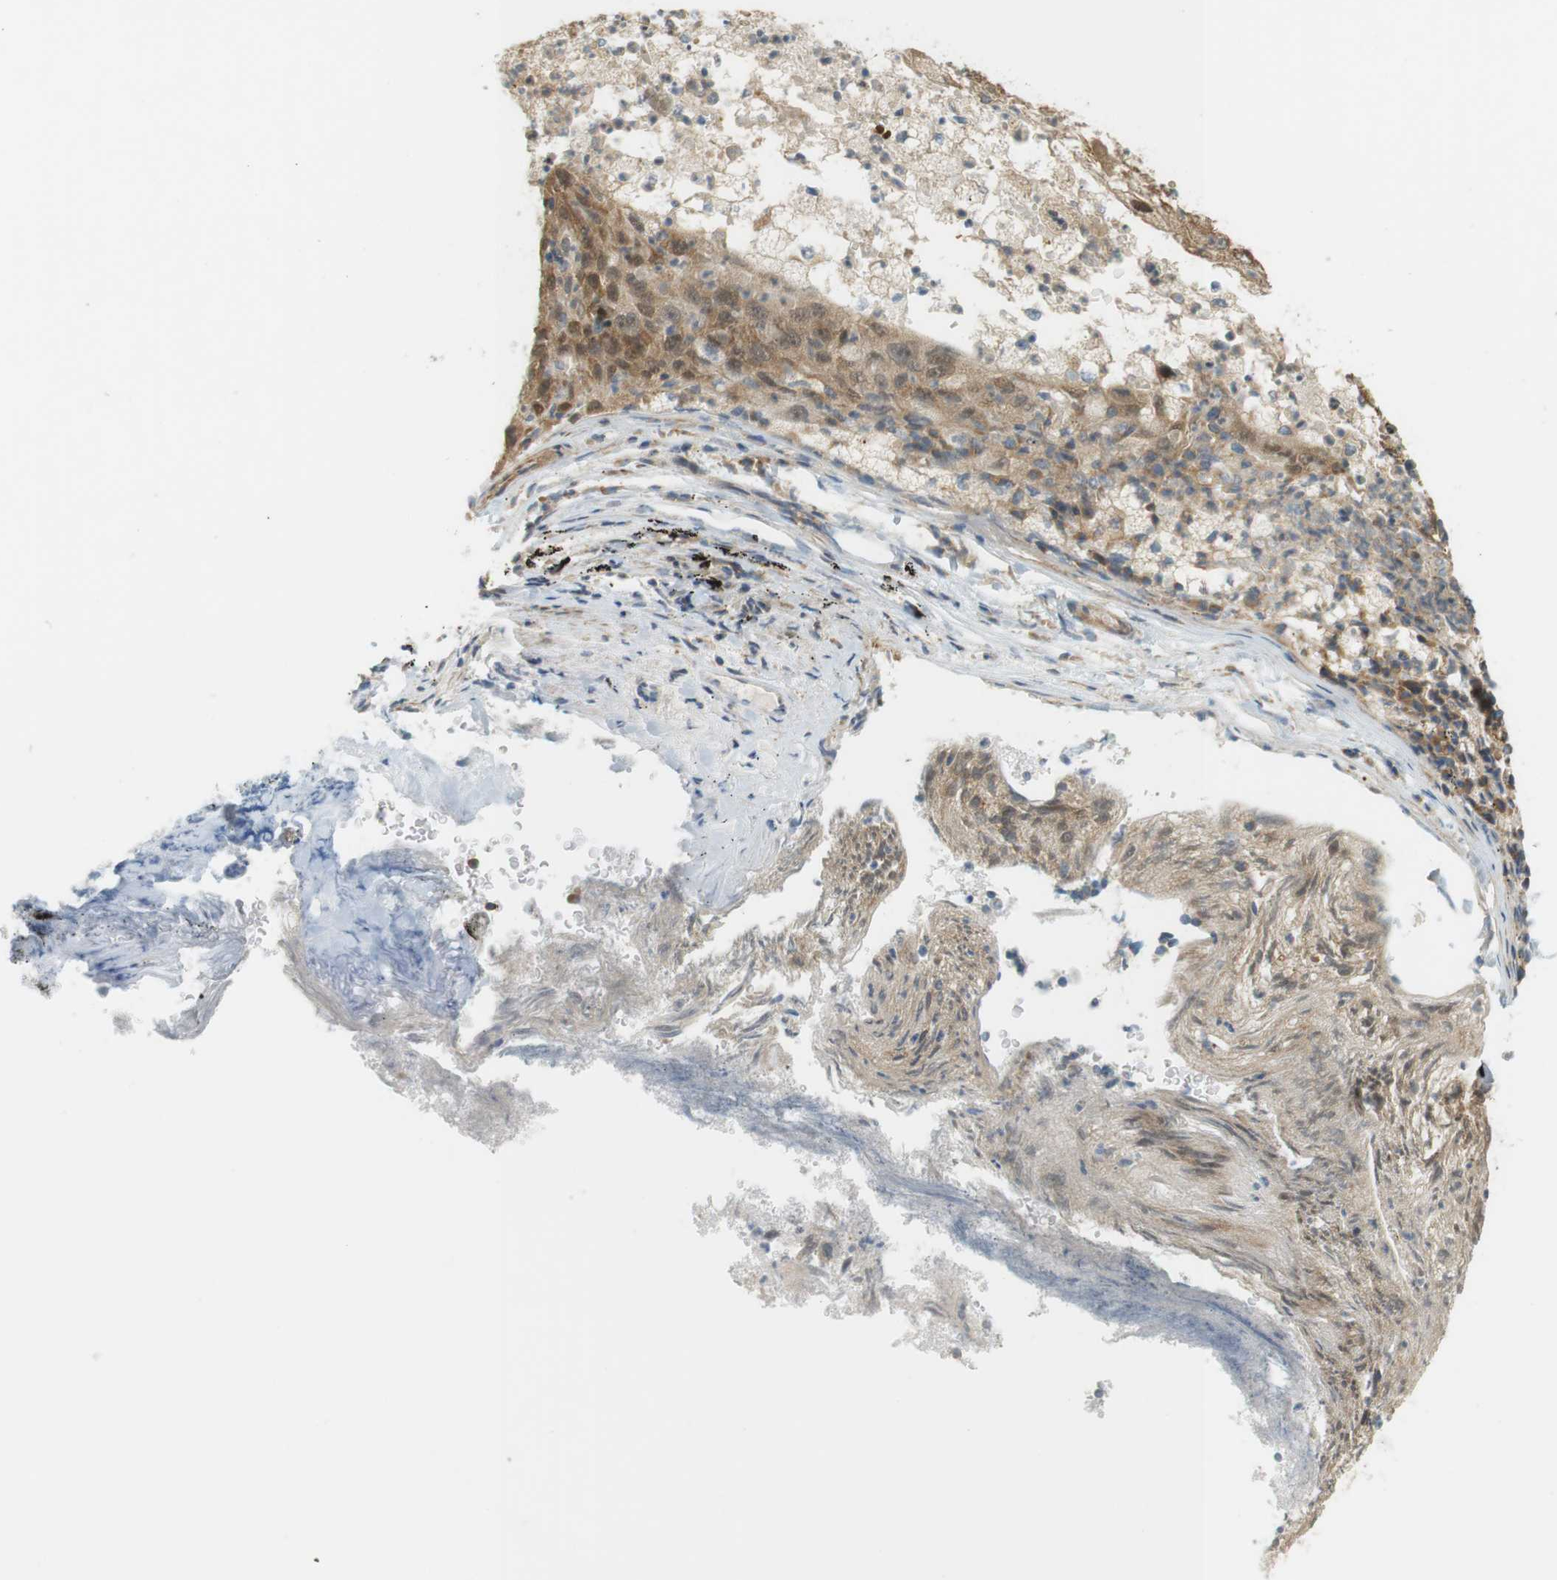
{"staining": {"intensity": "moderate", "quantity": ">75%", "location": "cytoplasmic/membranous,nuclear"}, "tissue": "lung cancer", "cell_type": "Tumor cells", "image_type": "cancer", "snomed": [{"axis": "morphology", "description": "Inflammation, NOS"}, {"axis": "morphology", "description": "Squamous cell carcinoma, NOS"}, {"axis": "topography", "description": "Lymph node"}, {"axis": "topography", "description": "Soft tissue"}, {"axis": "topography", "description": "Lung"}], "caption": "Moderate cytoplasmic/membranous and nuclear staining is appreciated in about >75% of tumor cells in lung cancer (squamous cell carcinoma).", "gene": "PA2G4", "patient": {"sex": "male", "age": 66}}